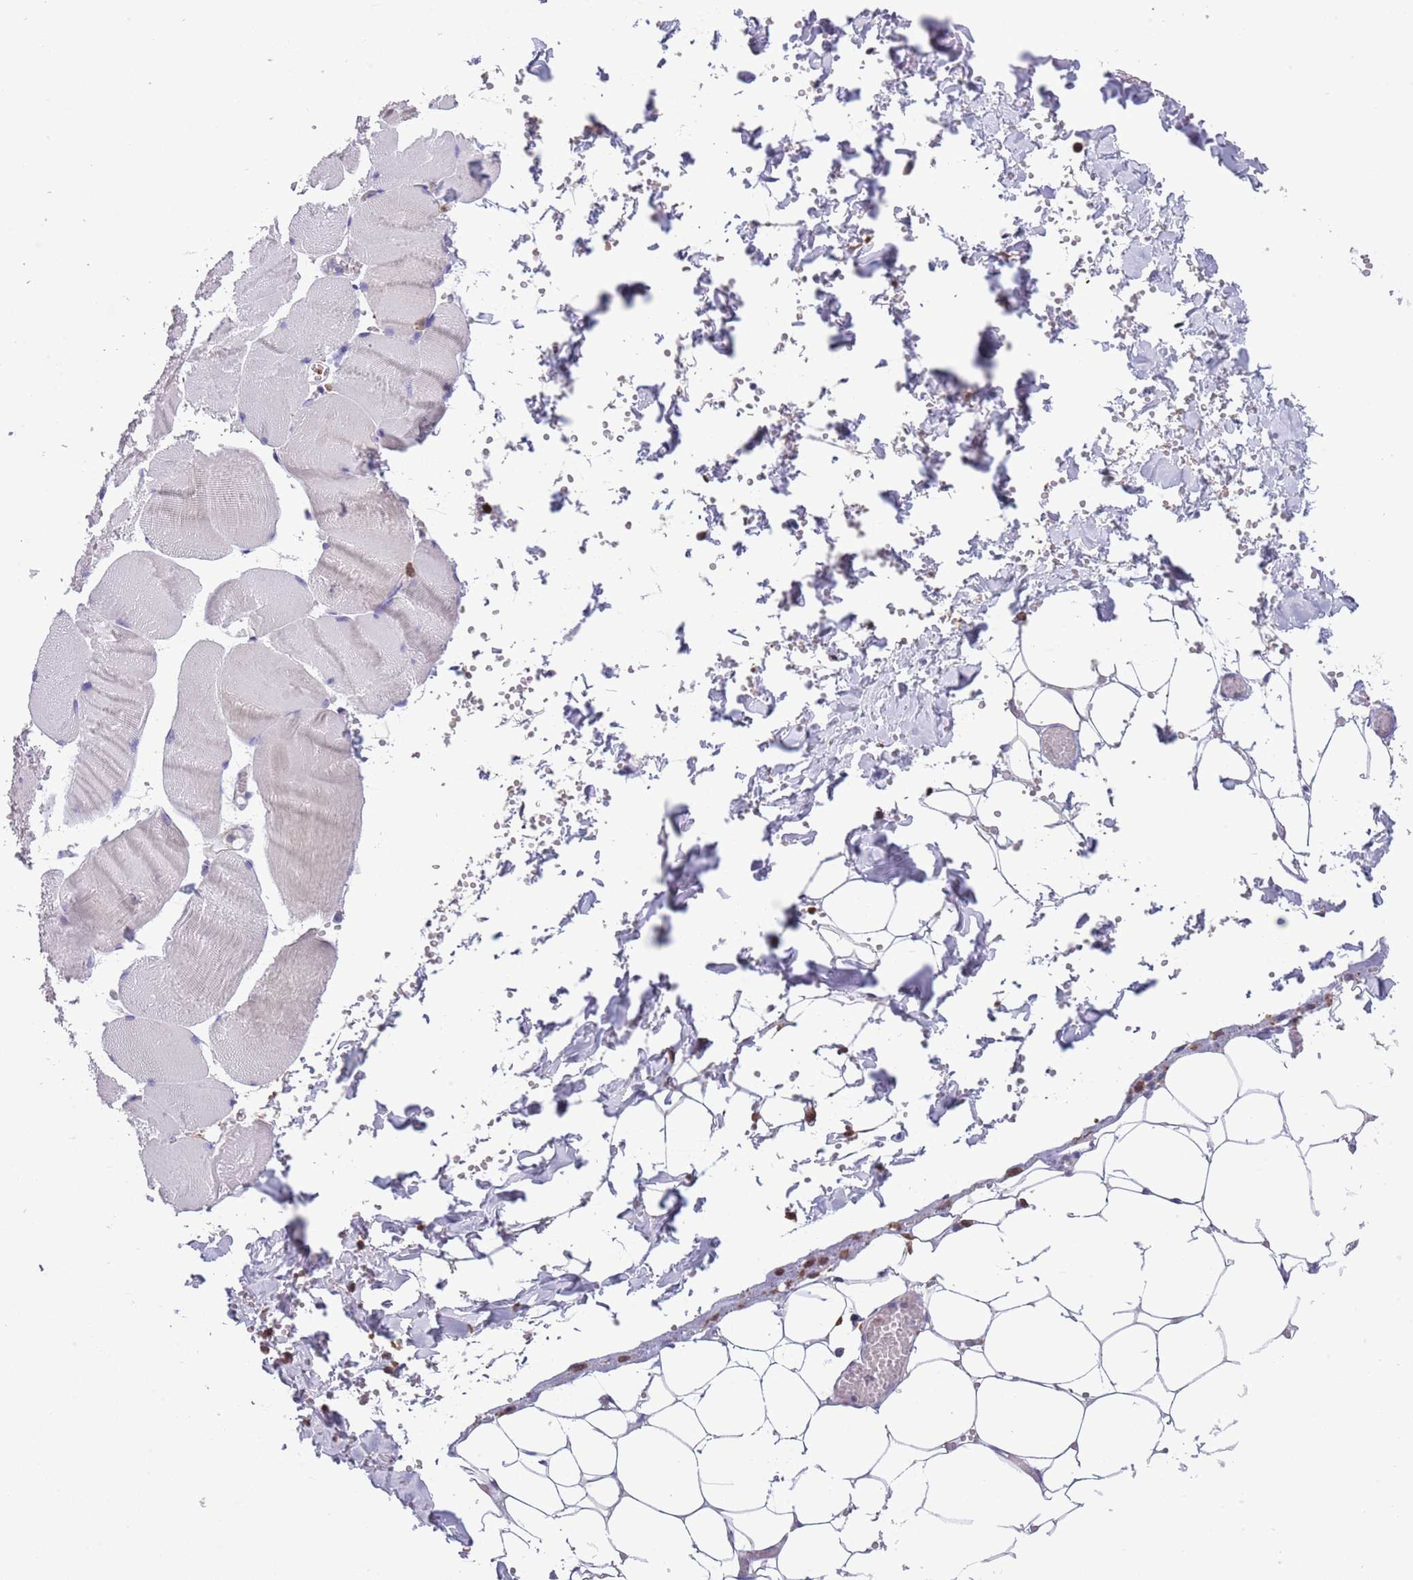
{"staining": {"intensity": "negative", "quantity": "none", "location": "none"}, "tissue": "adipose tissue", "cell_type": "Adipocytes", "image_type": "normal", "snomed": [{"axis": "morphology", "description": "Normal tissue, NOS"}, {"axis": "topography", "description": "Skeletal muscle"}, {"axis": "topography", "description": "Peripheral nerve tissue"}], "caption": "DAB (3,3'-diaminobenzidine) immunohistochemical staining of normal human adipose tissue exhibits no significant staining in adipocytes. (Immunohistochemistry (ihc), brightfield microscopy, high magnification).", "gene": "ZFP2", "patient": {"sex": "female", "age": 55}}